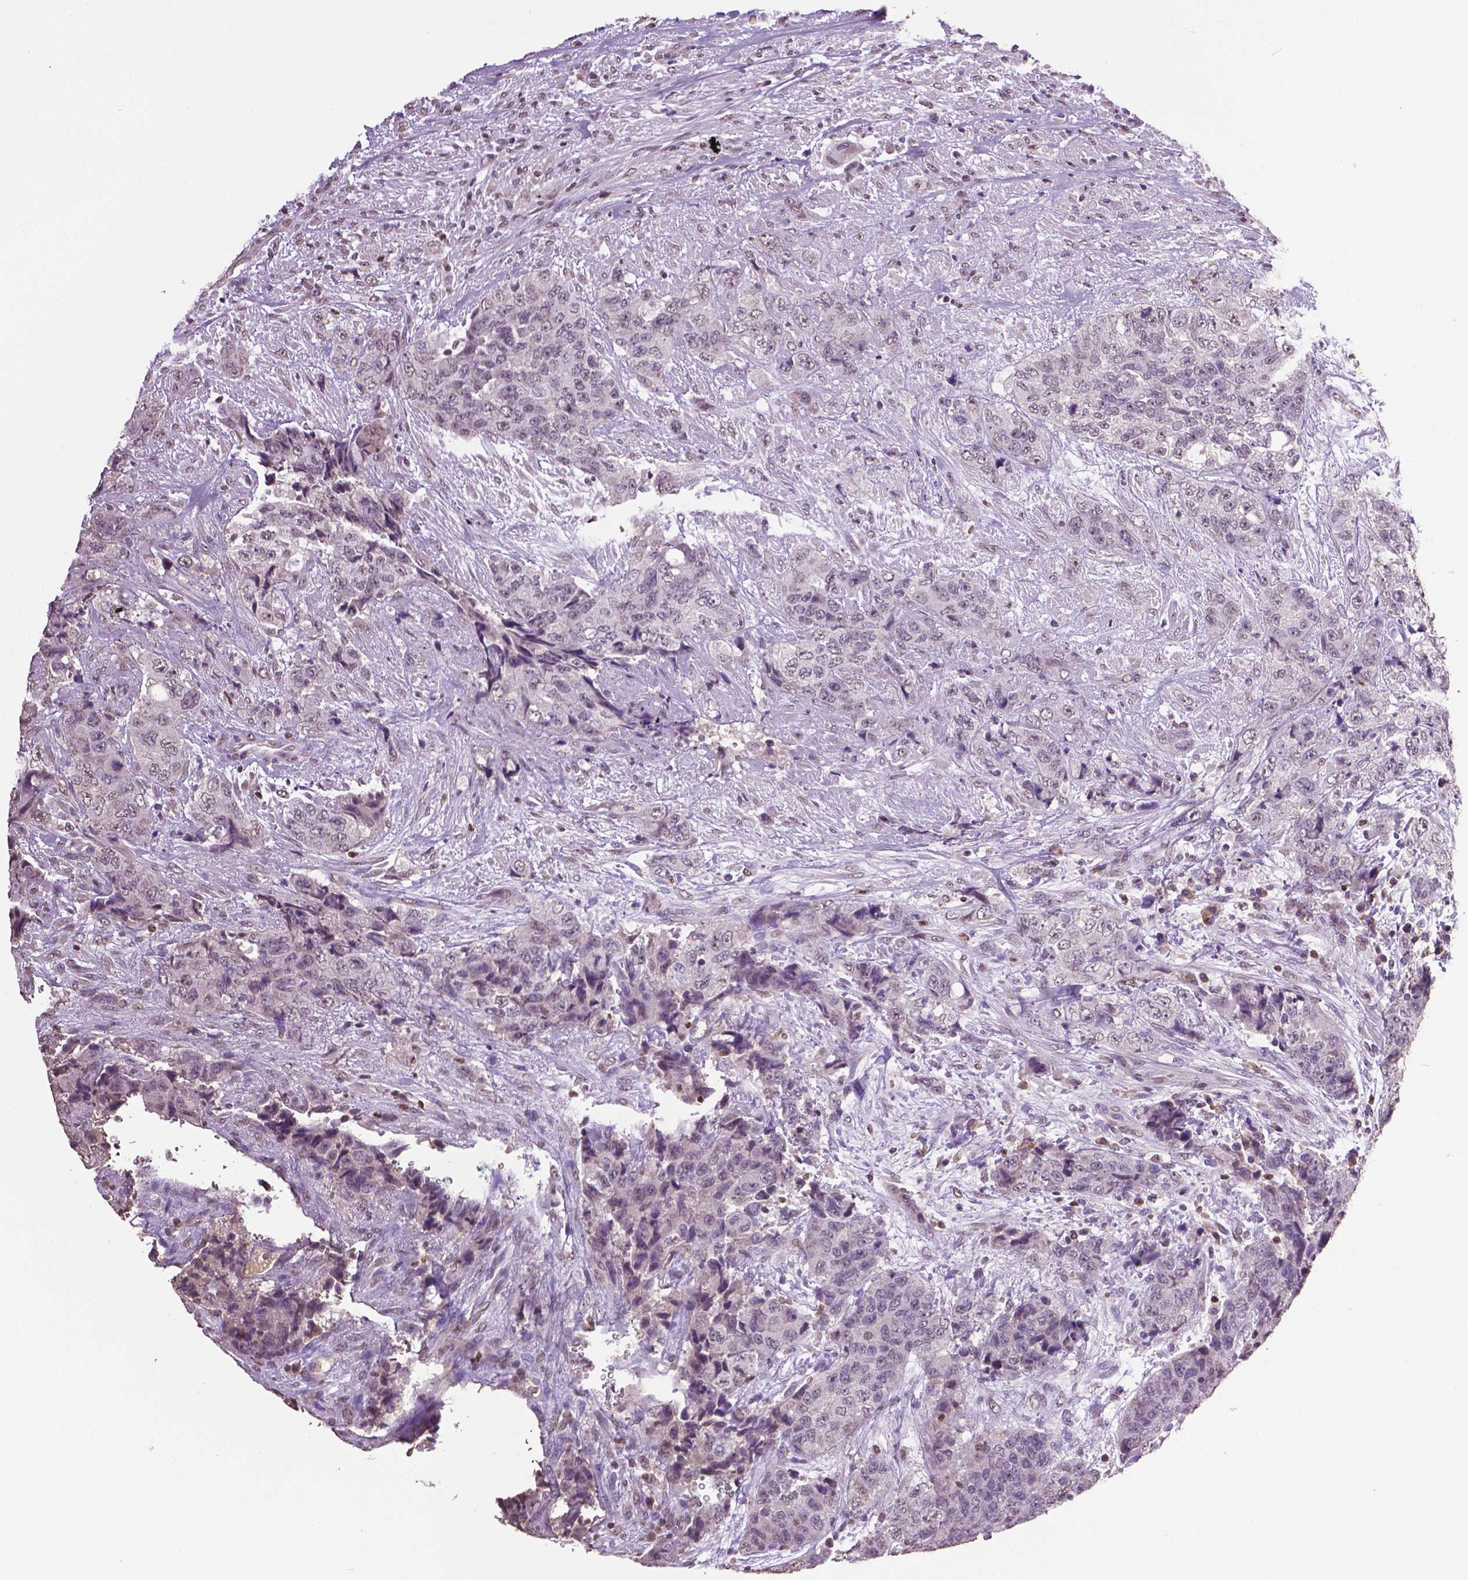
{"staining": {"intensity": "negative", "quantity": "none", "location": "none"}, "tissue": "urothelial cancer", "cell_type": "Tumor cells", "image_type": "cancer", "snomed": [{"axis": "morphology", "description": "Urothelial carcinoma, High grade"}, {"axis": "topography", "description": "Urinary bladder"}], "caption": "The immunohistochemistry photomicrograph has no significant expression in tumor cells of urothelial cancer tissue. (Immunohistochemistry, brightfield microscopy, high magnification).", "gene": "RUNX3", "patient": {"sex": "female", "age": 78}}